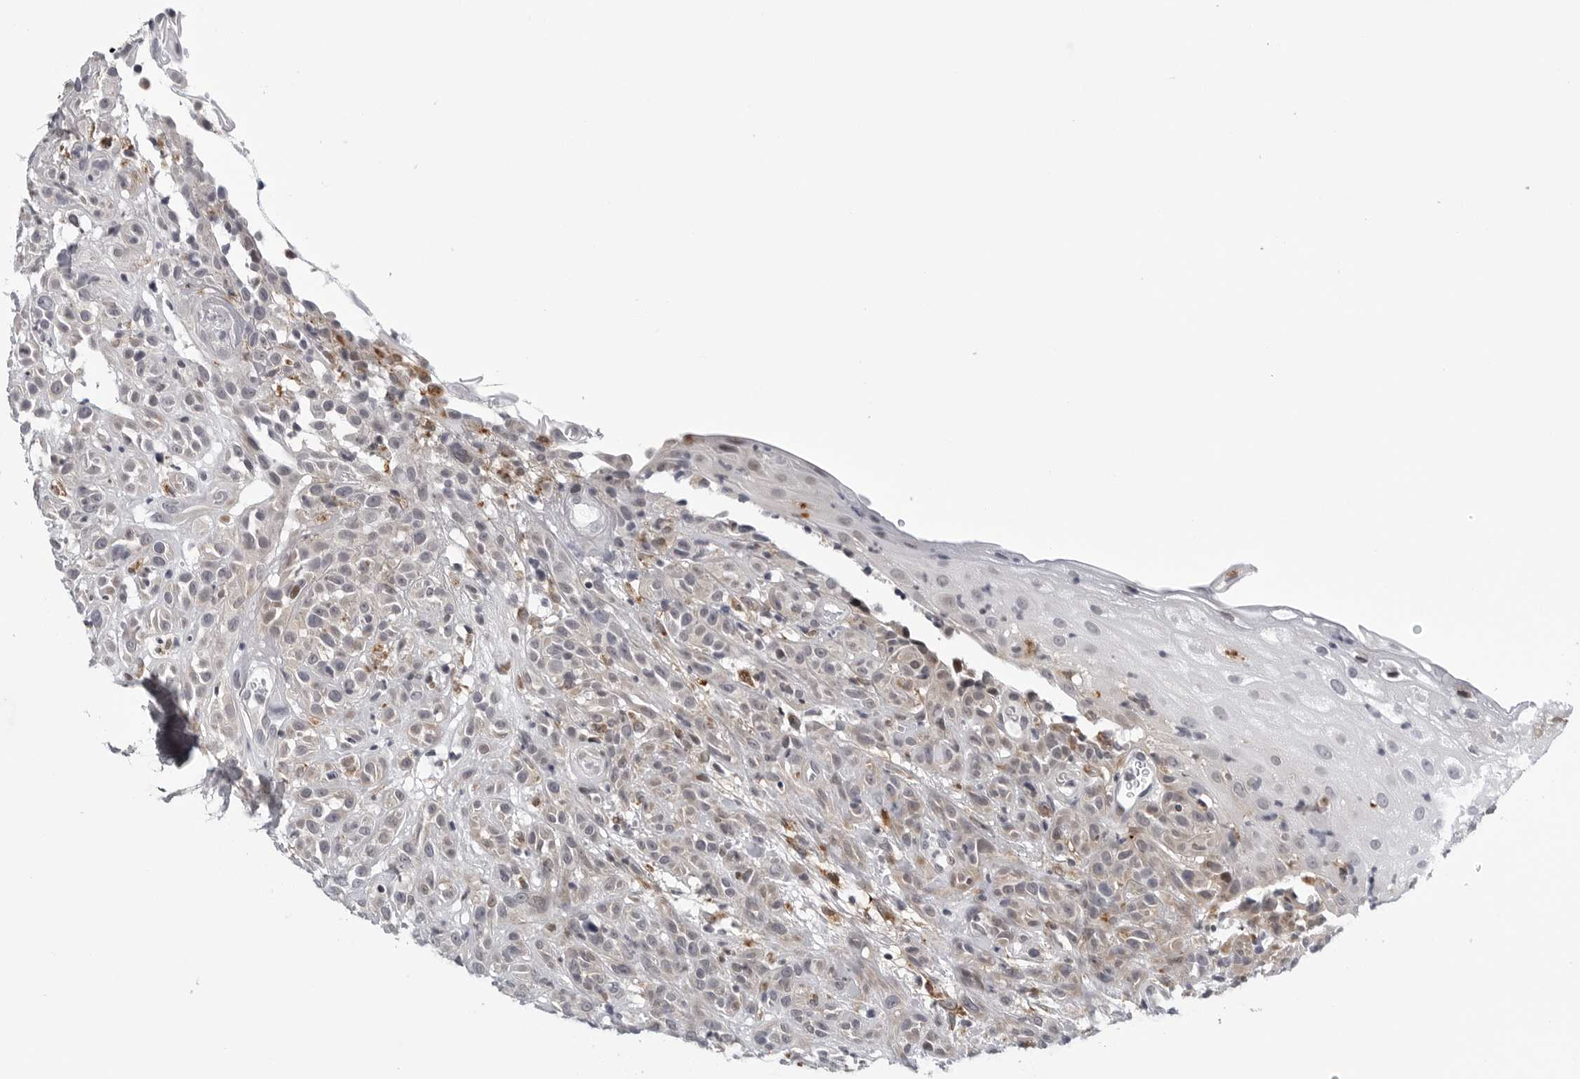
{"staining": {"intensity": "weak", "quantity": "25%-75%", "location": "cytoplasmic/membranous"}, "tissue": "head and neck cancer", "cell_type": "Tumor cells", "image_type": "cancer", "snomed": [{"axis": "morphology", "description": "Normal tissue, NOS"}, {"axis": "morphology", "description": "Squamous cell carcinoma, NOS"}, {"axis": "topography", "description": "Cartilage tissue"}, {"axis": "topography", "description": "Head-Neck"}], "caption": "IHC staining of head and neck cancer (squamous cell carcinoma), which reveals low levels of weak cytoplasmic/membranous positivity in approximately 25%-75% of tumor cells indicating weak cytoplasmic/membranous protein staining. The staining was performed using DAB (3,3'-diaminobenzidine) (brown) for protein detection and nuclei were counterstained in hematoxylin (blue).", "gene": "CDK20", "patient": {"sex": "male", "age": 62}}